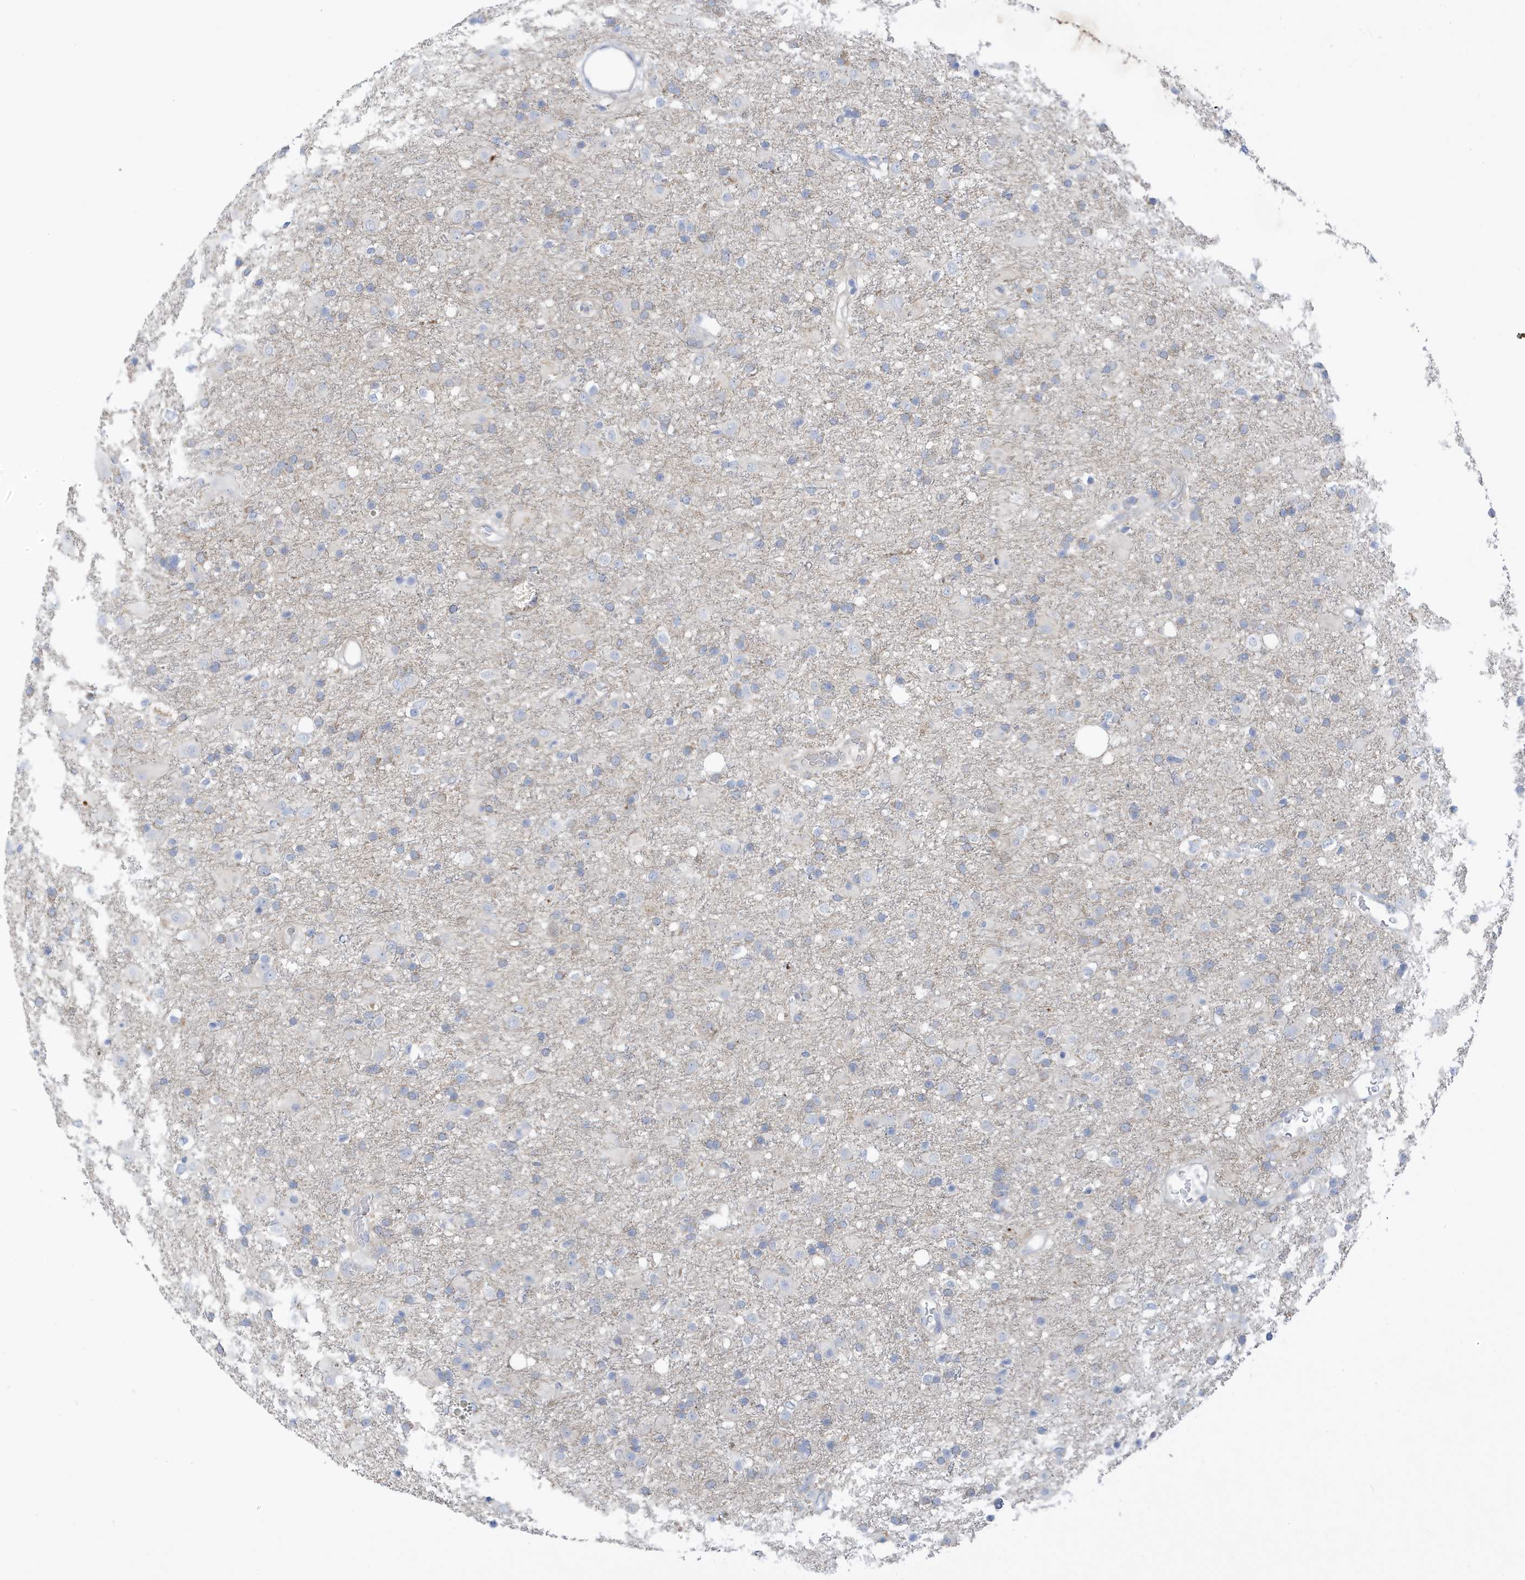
{"staining": {"intensity": "negative", "quantity": "none", "location": "none"}, "tissue": "glioma", "cell_type": "Tumor cells", "image_type": "cancer", "snomed": [{"axis": "morphology", "description": "Glioma, malignant, Low grade"}, {"axis": "topography", "description": "Brain"}], "caption": "This is an immunohistochemistry histopathology image of human glioma. There is no staining in tumor cells.", "gene": "ATP13A5", "patient": {"sex": "male", "age": 65}}